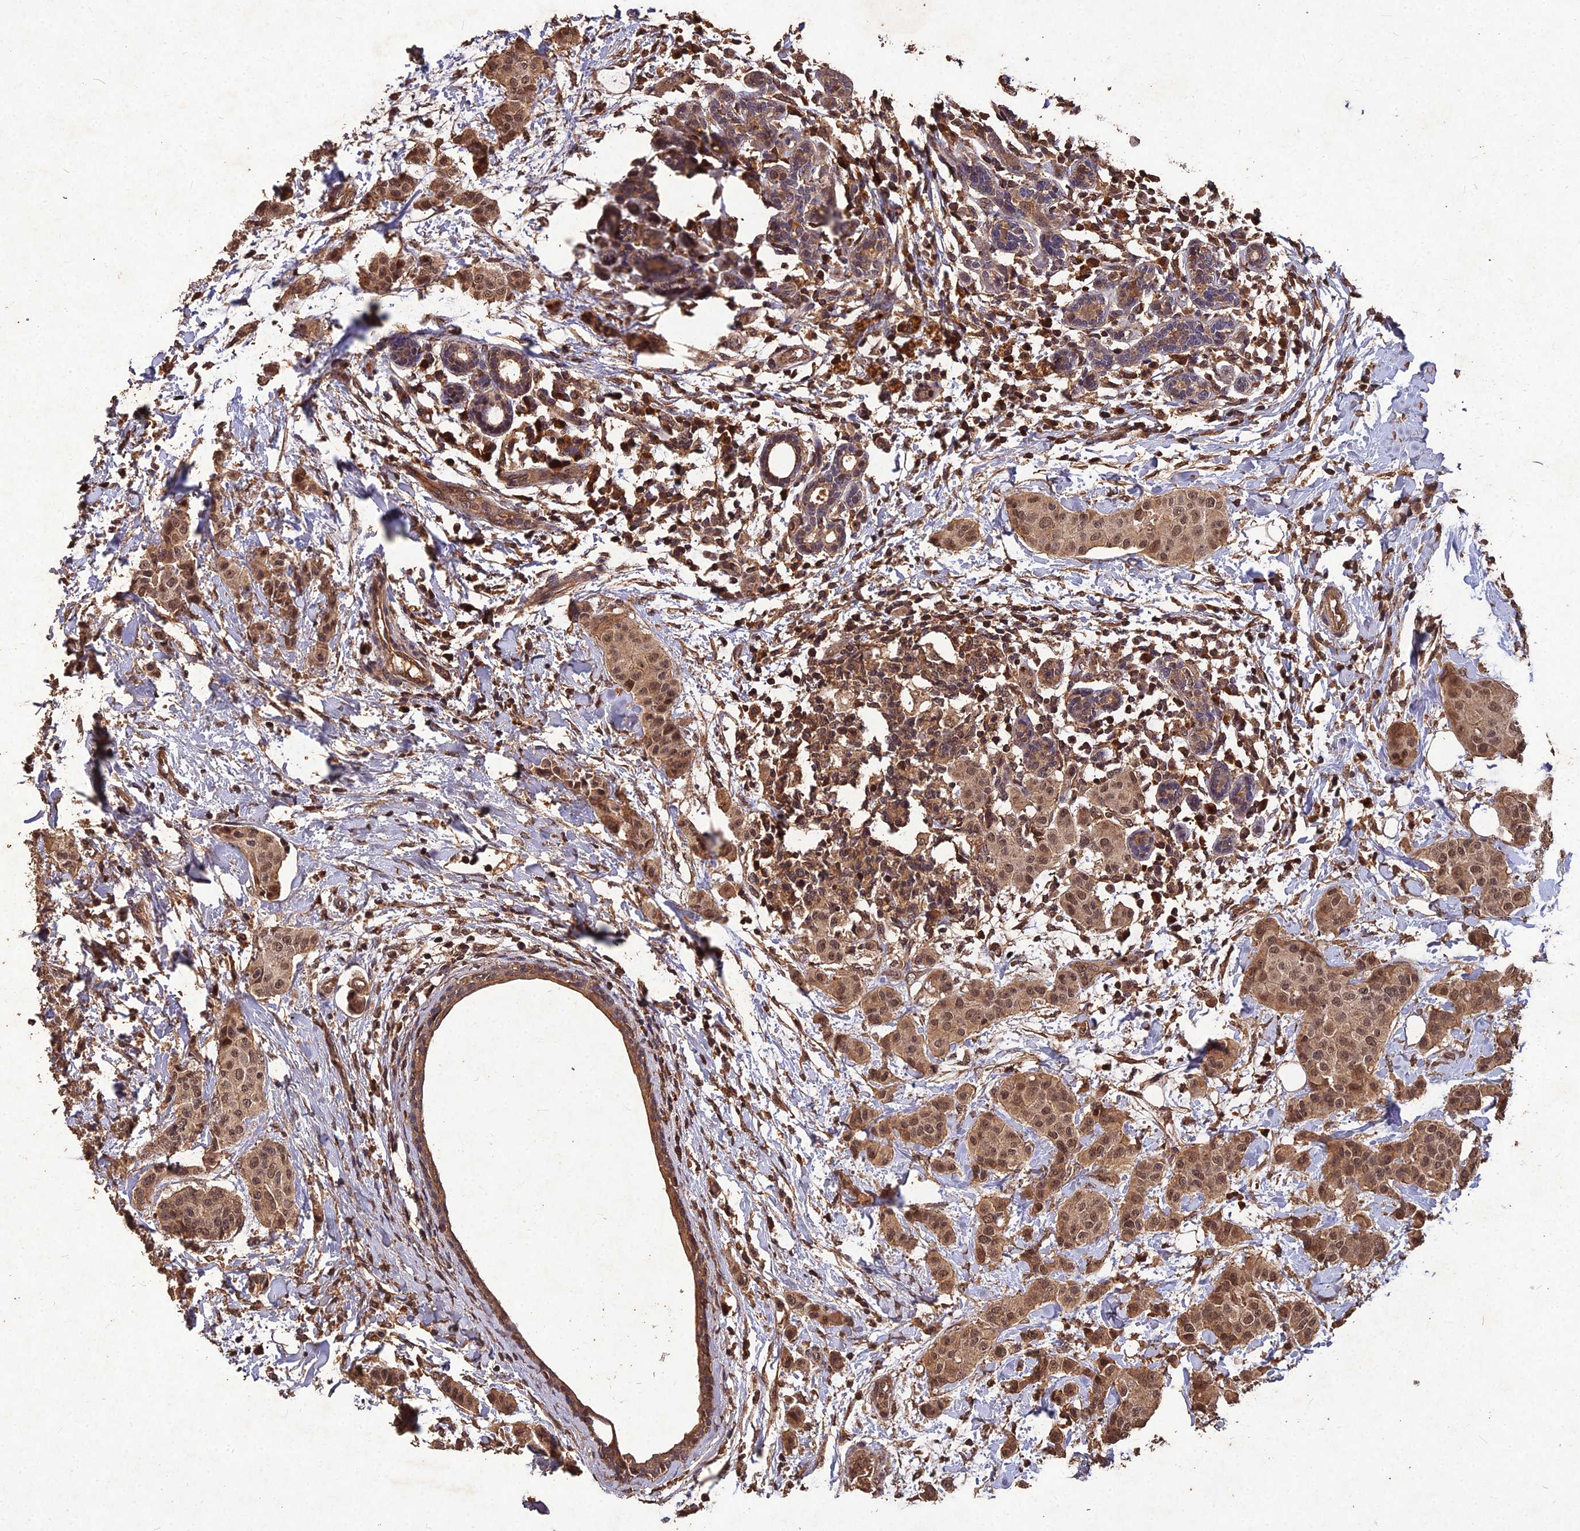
{"staining": {"intensity": "moderate", "quantity": ">75%", "location": "cytoplasmic/membranous,nuclear"}, "tissue": "breast cancer", "cell_type": "Tumor cells", "image_type": "cancer", "snomed": [{"axis": "morphology", "description": "Duct carcinoma"}, {"axis": "topography", "description": "Breast"}], "caption": "This micrograph displays breast cancer (infiltrating ductal carcinoma) stained with IHC to label a protein in brown. The cytoplasmic/membranous and nuclear of tumor cells show moderate positivity for the protein. Nuclei are counter-stained blue.", "gene": "SYMPK", "patient": {"sex": "female", "age": 40}}